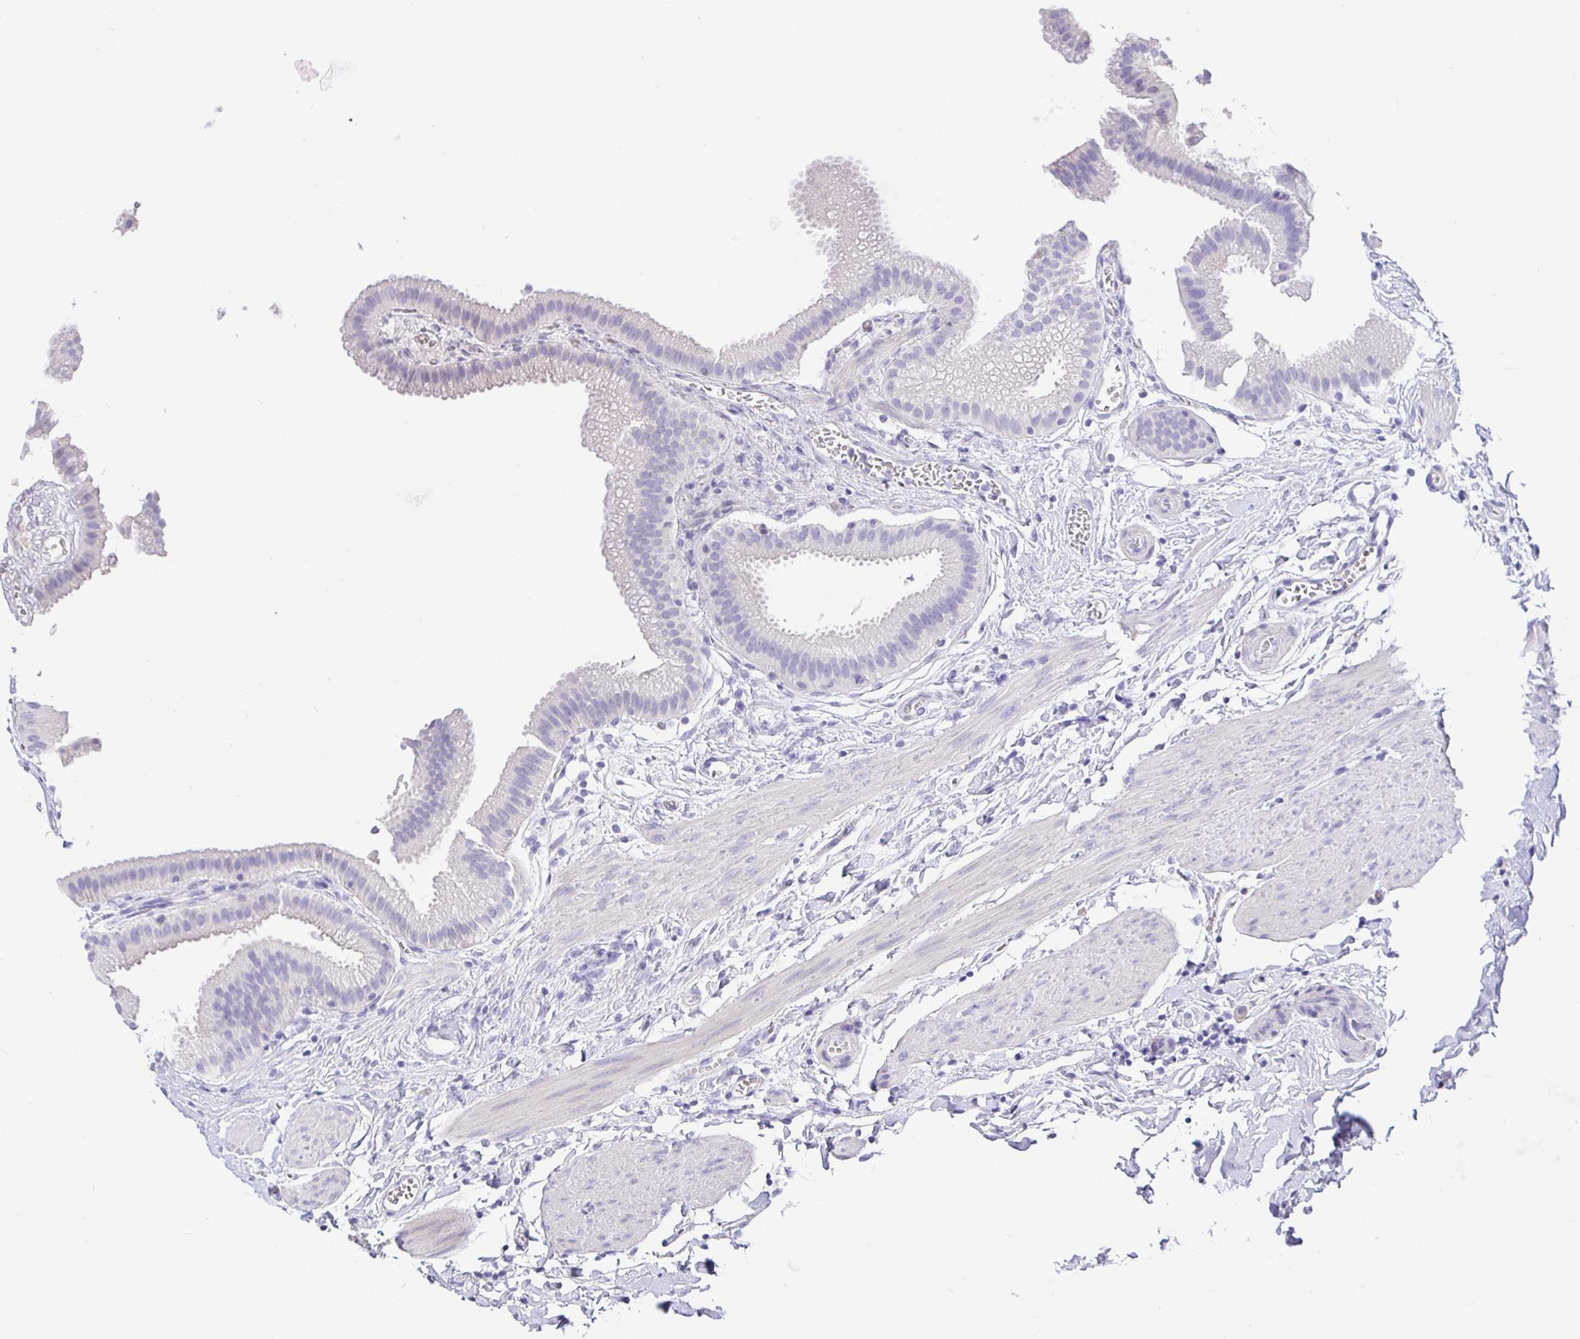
{"staining": {"intensity": "negative", "quantity": "none", "location": "none"}, "tissue": "gallbladder", "cell_type": "Glandular cells", "image_type": "normal", "snomed": [{"axis": "morphology", "description": "Normal tissue, NOS"}, {"axis": "topography", "description": "Gallbladder"}], "caption": "High power microscopy image of an immunohistochemistry (IHC) photomicrograph of normal gallbladder, revealing no significant expression in glandular cells.", "gene": "TPTE", "patient": {"sex": "female", "age": 63}}